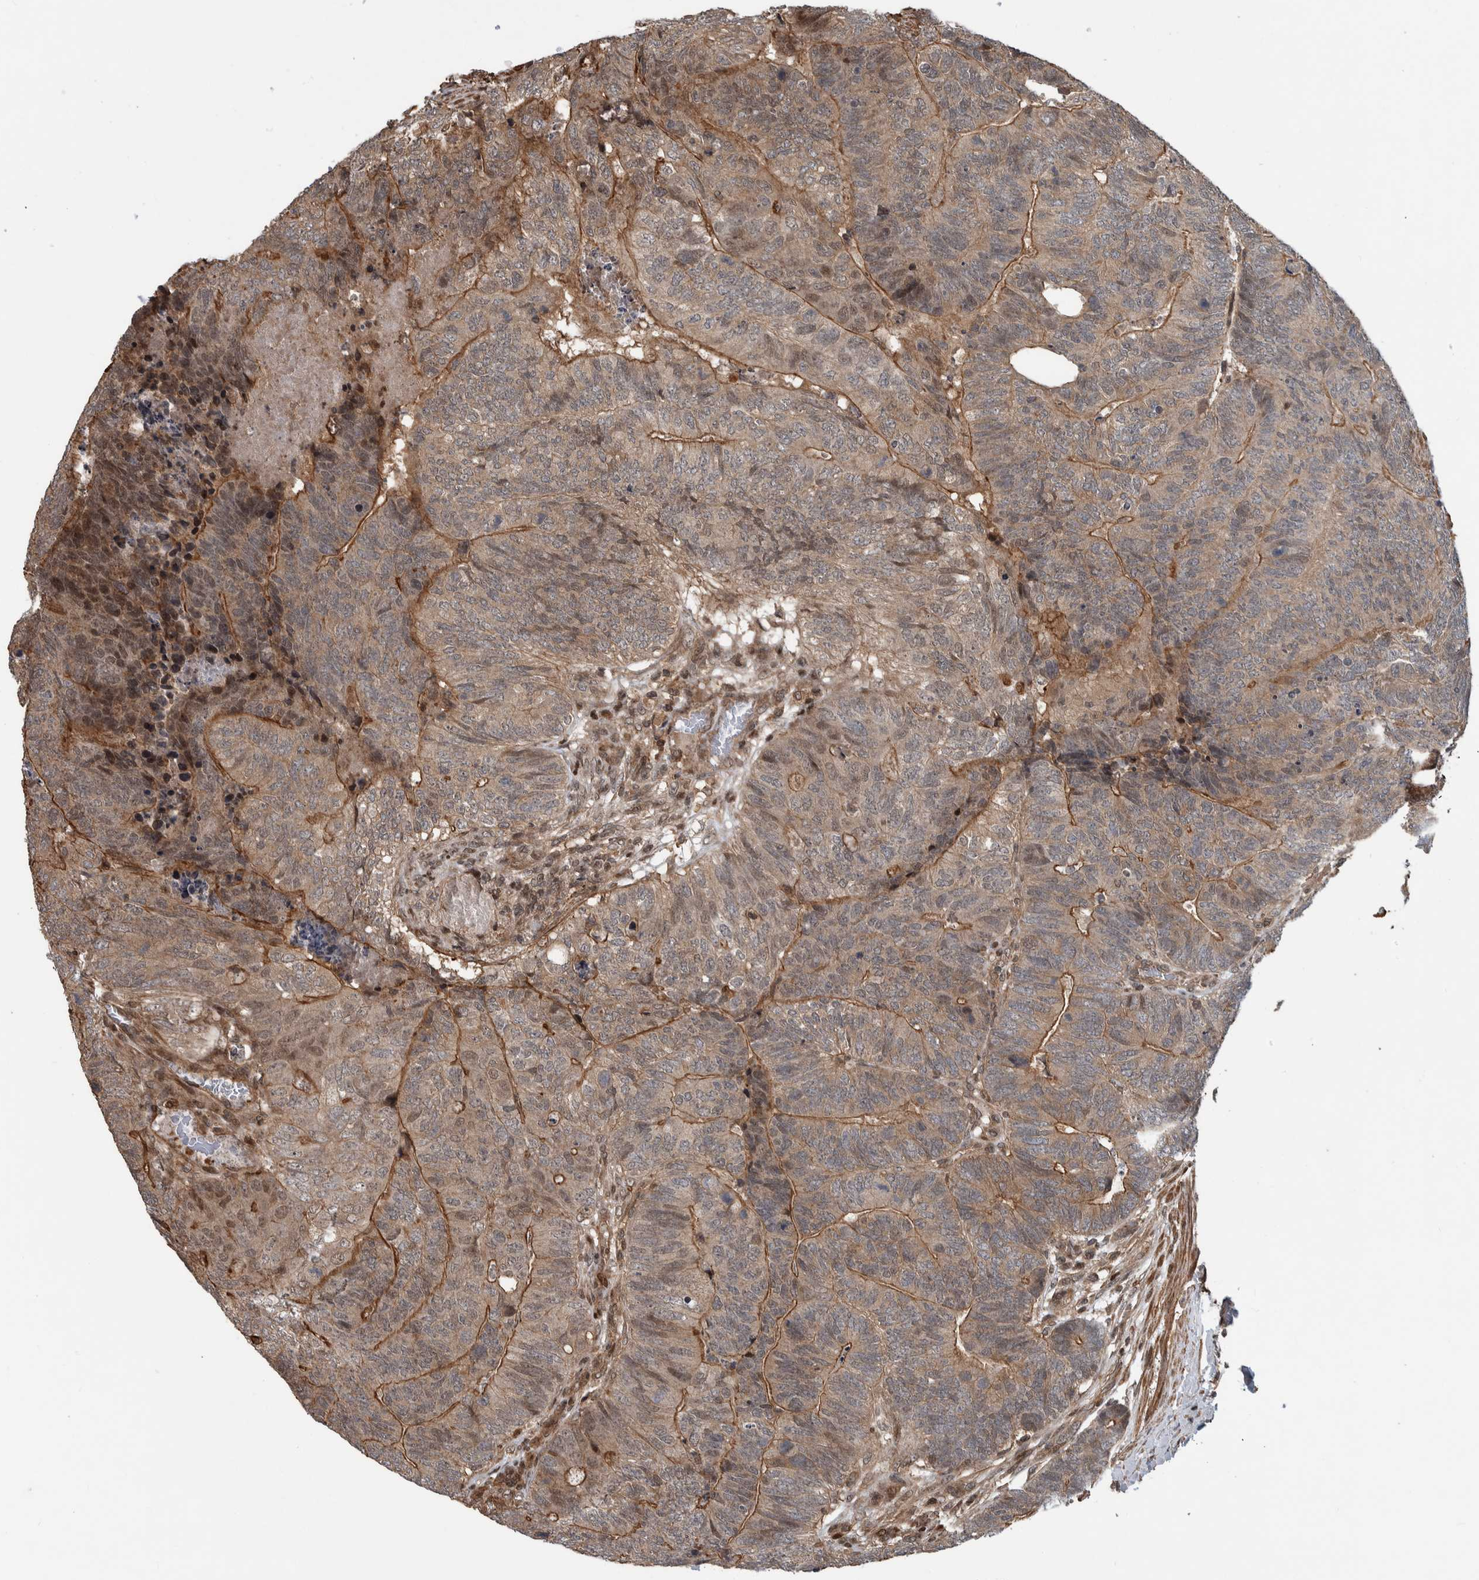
{"staining": {"intensity": "moderate", "quantity": ">75%", "location": "cytoplasmic/membranous"}, "tissue": "colorectal cancer", "cell_type": "Tumor cells", "image_type": "cancer", "snomed": [{"axis": "morphology", "description": "Adenocarcinoma, NOS"}, {"axis": "topography", "description": "Colon"}], "caption": "Brown immunohistochemical staining in human colorectal adenocarcinoma exhibits moderate cytoplasmic/membranous positivity in approximately >75% of tumor cells. Immunohistochemistry stains the protein of interest in brown and the nuclei are stained blue.", "gene": "ARFGEF1", "patient": {"sex": "female", "age": 67}}